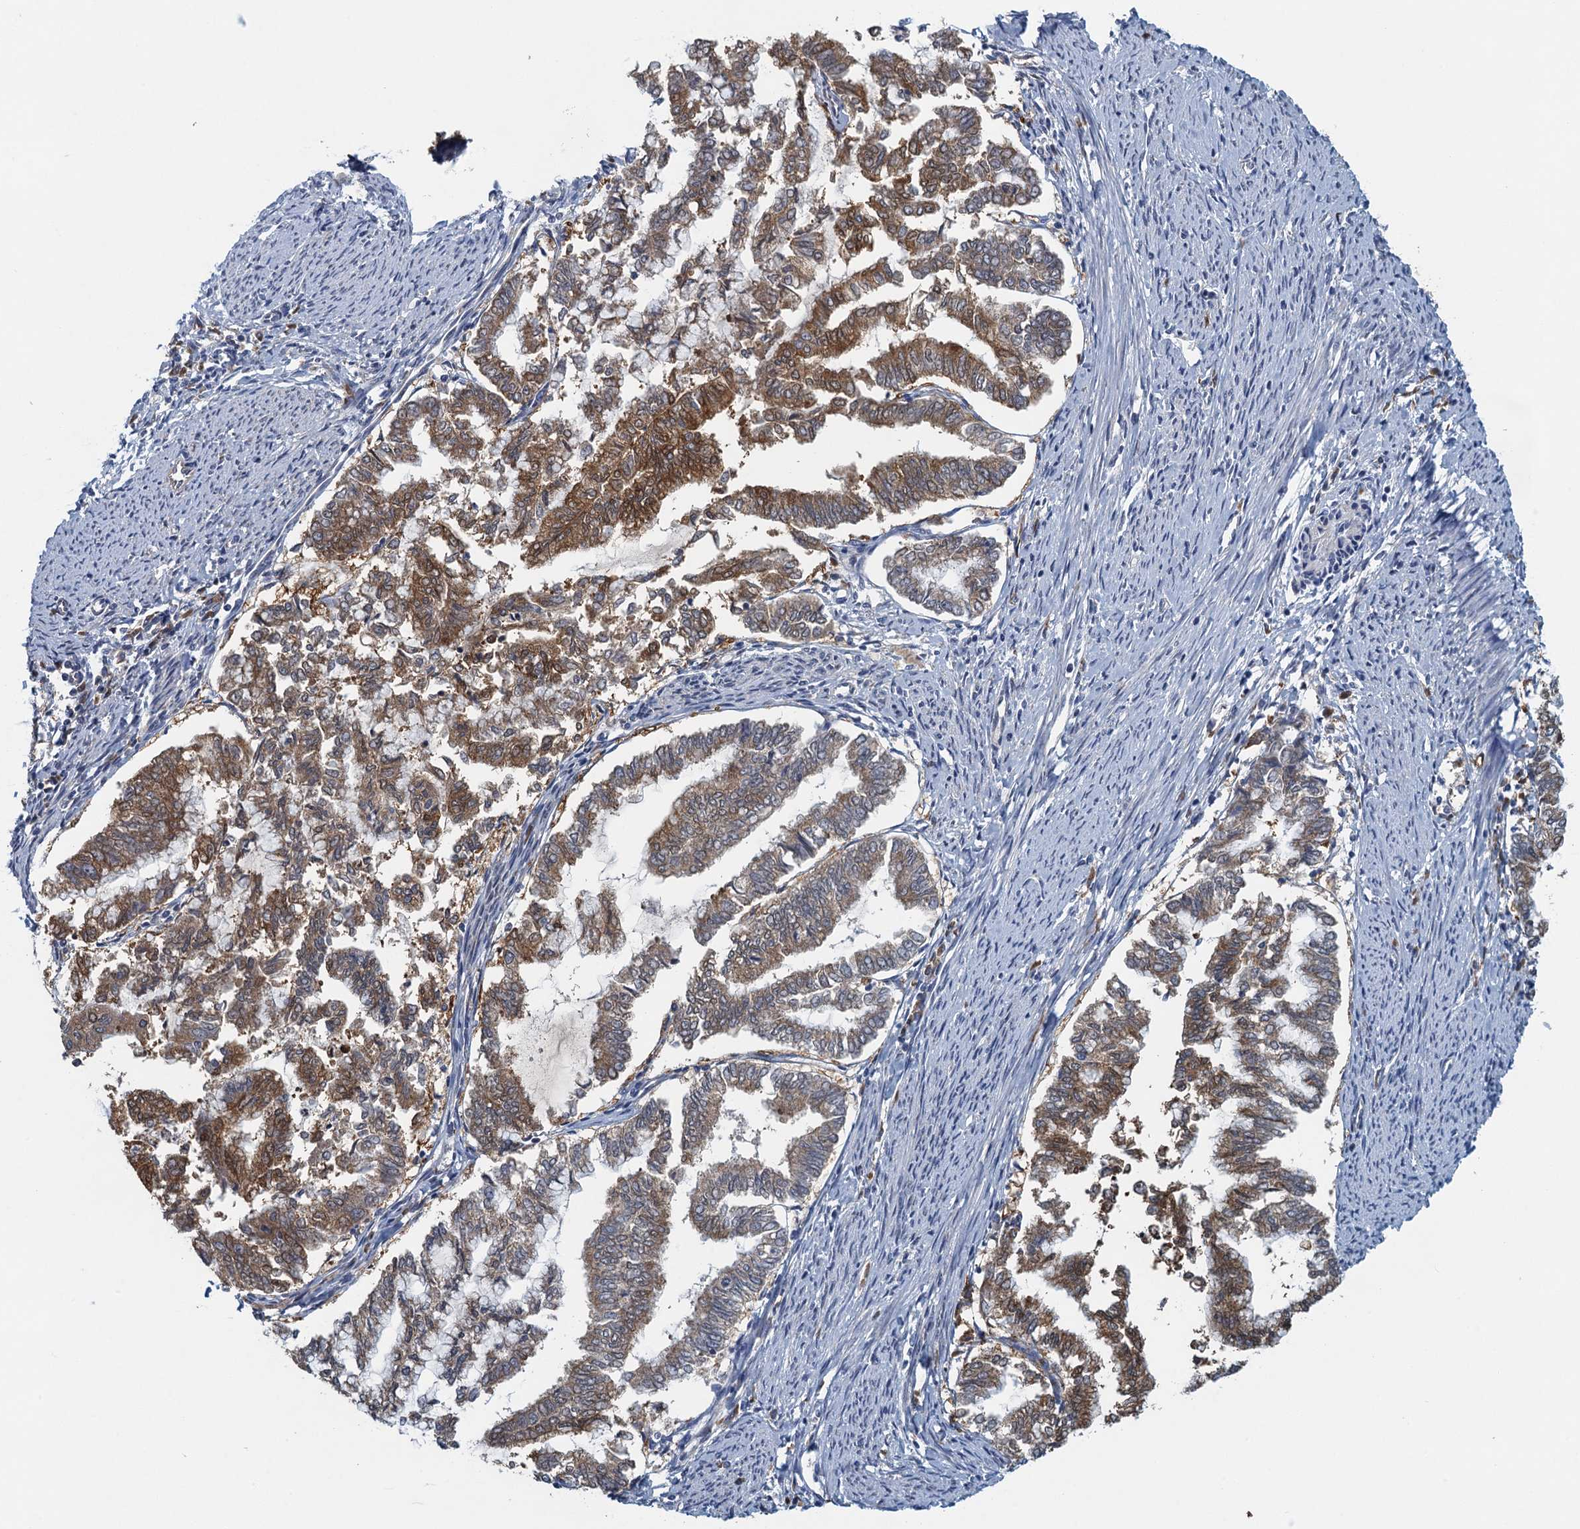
{"staining": {"intensity": "moderate", "quantity": ">75%", "location": "cytoplasmic/membranous"}, "tissue": "endometrial cancer", "cell_type": "Tumor cells", "image_type": "cancer", "snomed": [{"axis": "morphology", "description": "Adenocarcinoma, NOS"}, {"axis": "topography", "description": "Endometrium"}], "caption": "IHC (DAB (3,3'-diaminobenzidine)) staining of endometrial cancer (adenocarcinoma) exhibits moderate cytoplasmic/membranous protein staining in about >75% of tumor cells.", "gene": "ALG2", "patient": {"sex": "female", "age": 79}}